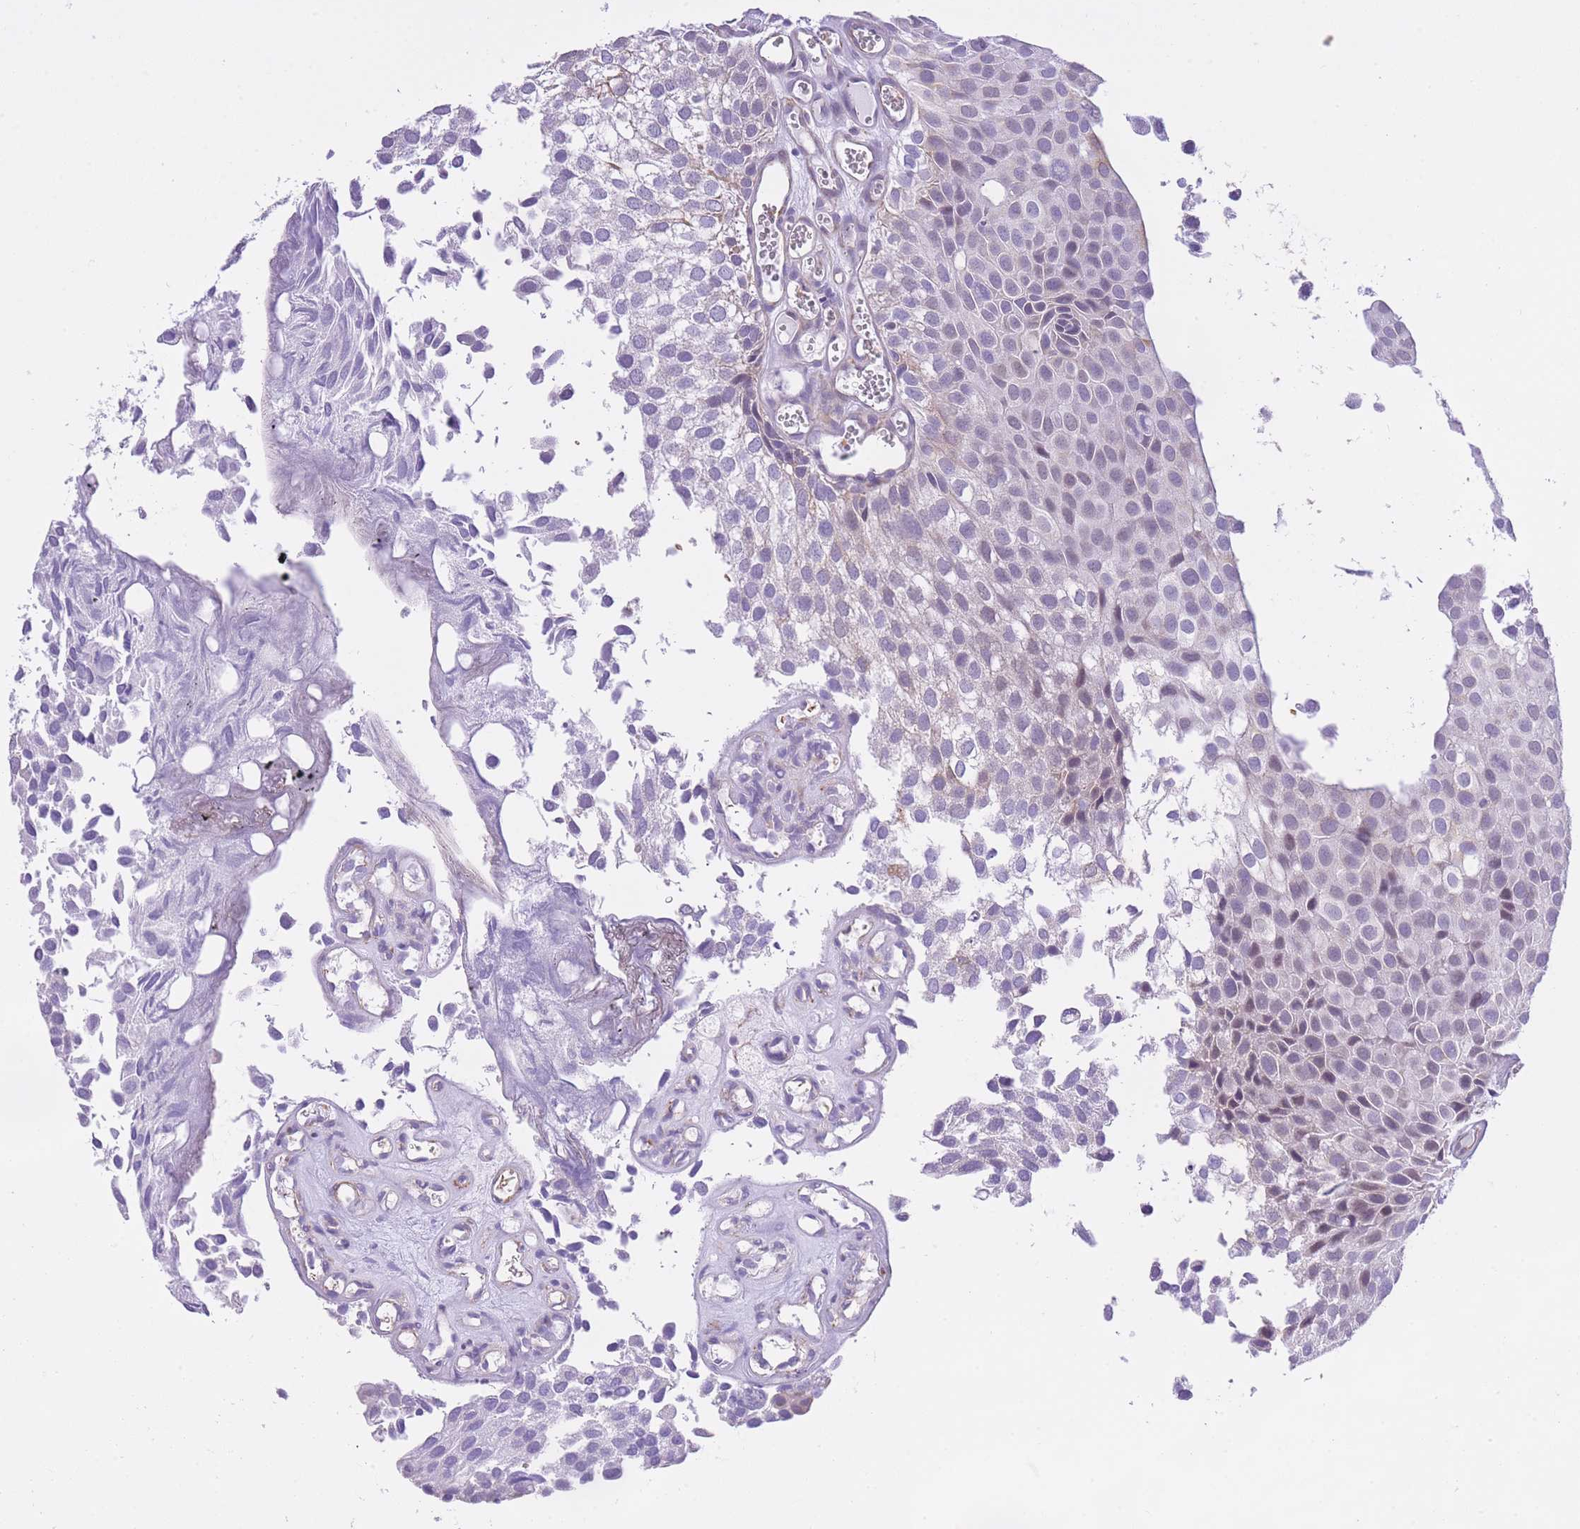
{"staining": {"intensity": "weak", "quantity": "<25%", "location": "nuclear"}, "tissue": "urothelial cancer", "cell_type": "Tumor cells", "image_type": "cancer", "snomed": [{"axis": "morphology", "description": "Urothelial carcinoma, Low grade"}, {"axis": "topography", "description": "Urinary bladder"}], "caption": "Immunohistochemical staining of urothelial cancer shows no significant expression in tumor cells.", "gene": "MEIOSIN", "patient": {"sex": "male", "age": 88}}